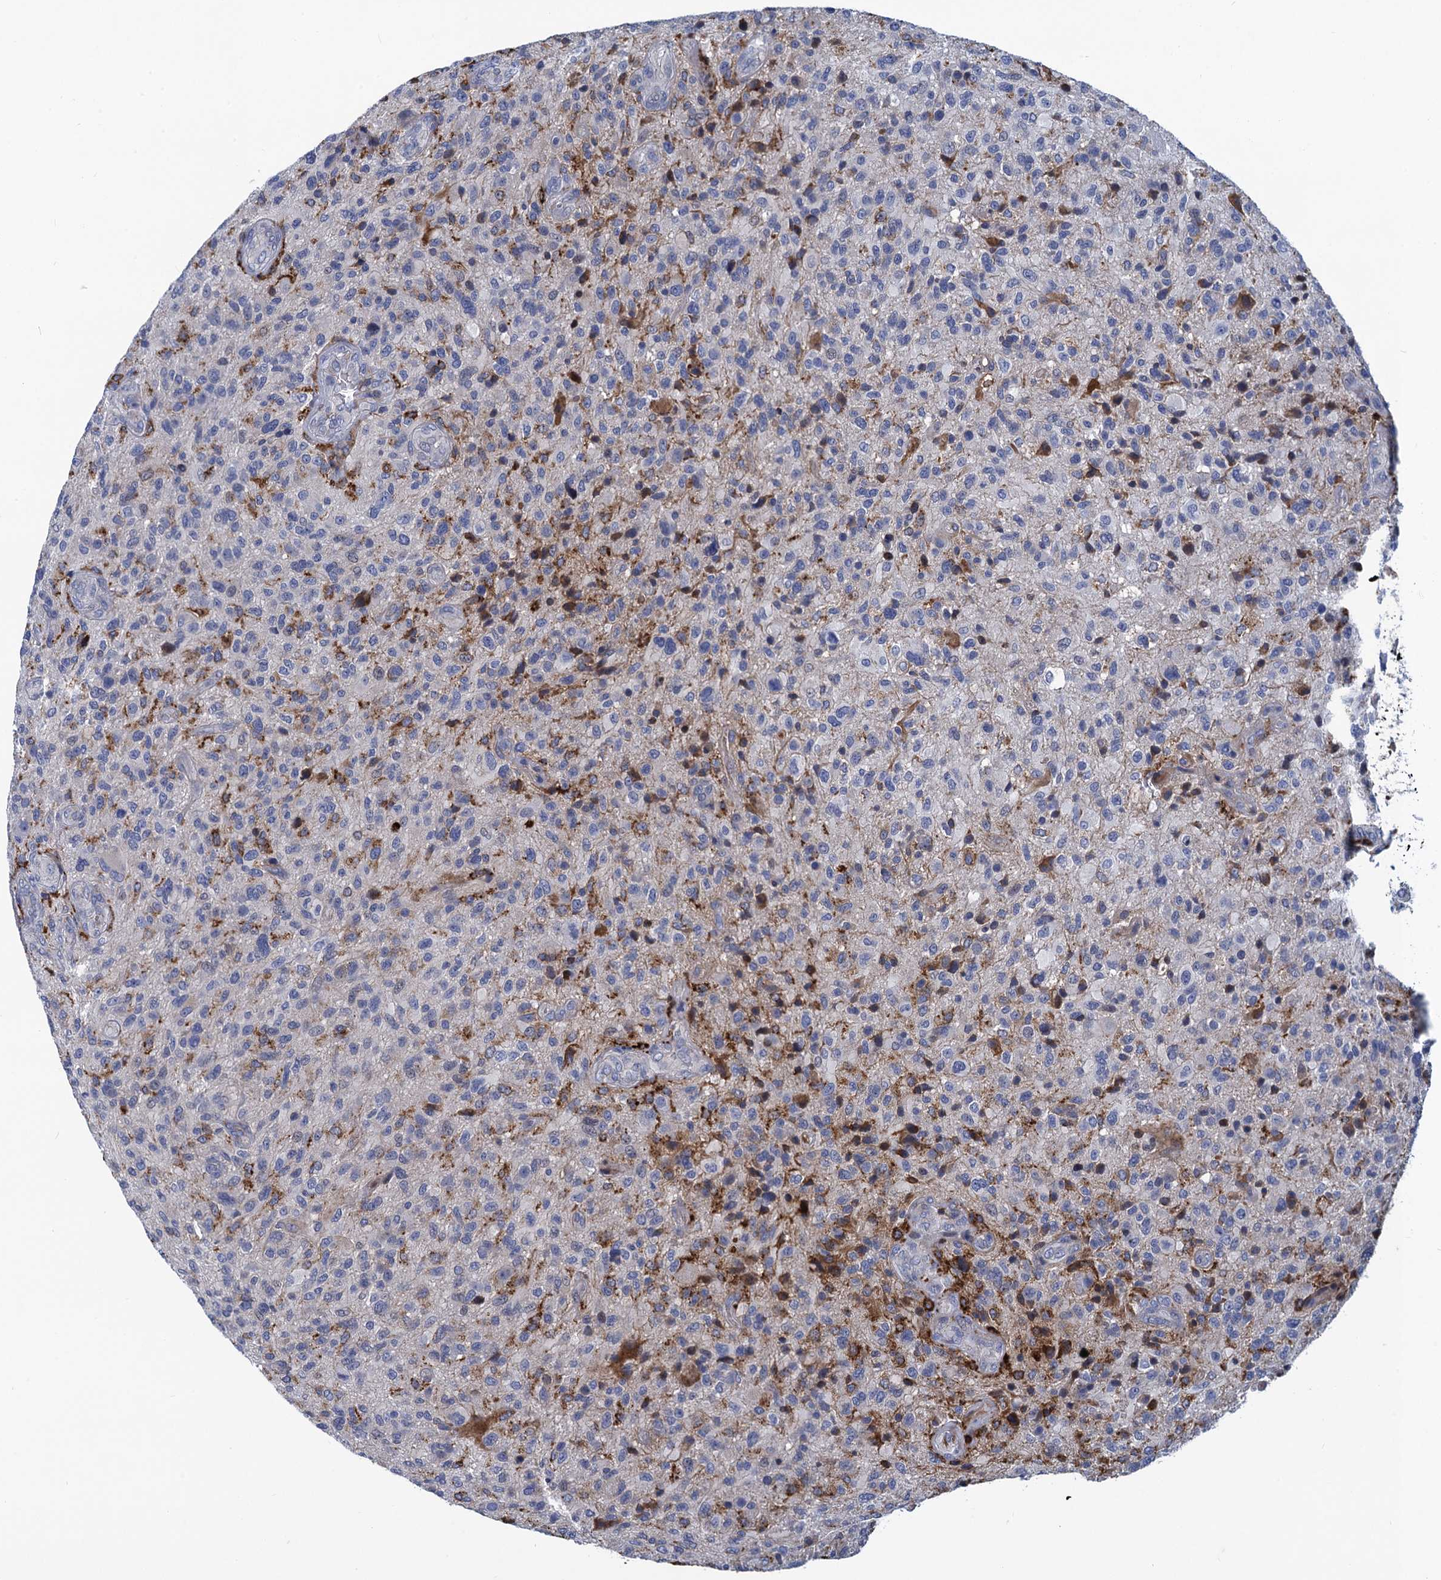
{"staining": {"intensity": "negative", "quantity": "none", "location": "none"}, "tissue": "glioma", "cell_type": "Tumor cells", "image_type": "cancer", "snomed": [{"axis": "morphology", "description": "Glioma, malignant, High grade"}, {"axis": "topography", "description": "Brain"}], "caption": "Tumor cells are negative for brown protein staining in glioma.", "gene": "DNHD1", "patient": {"sex": "male", "age": 47}}